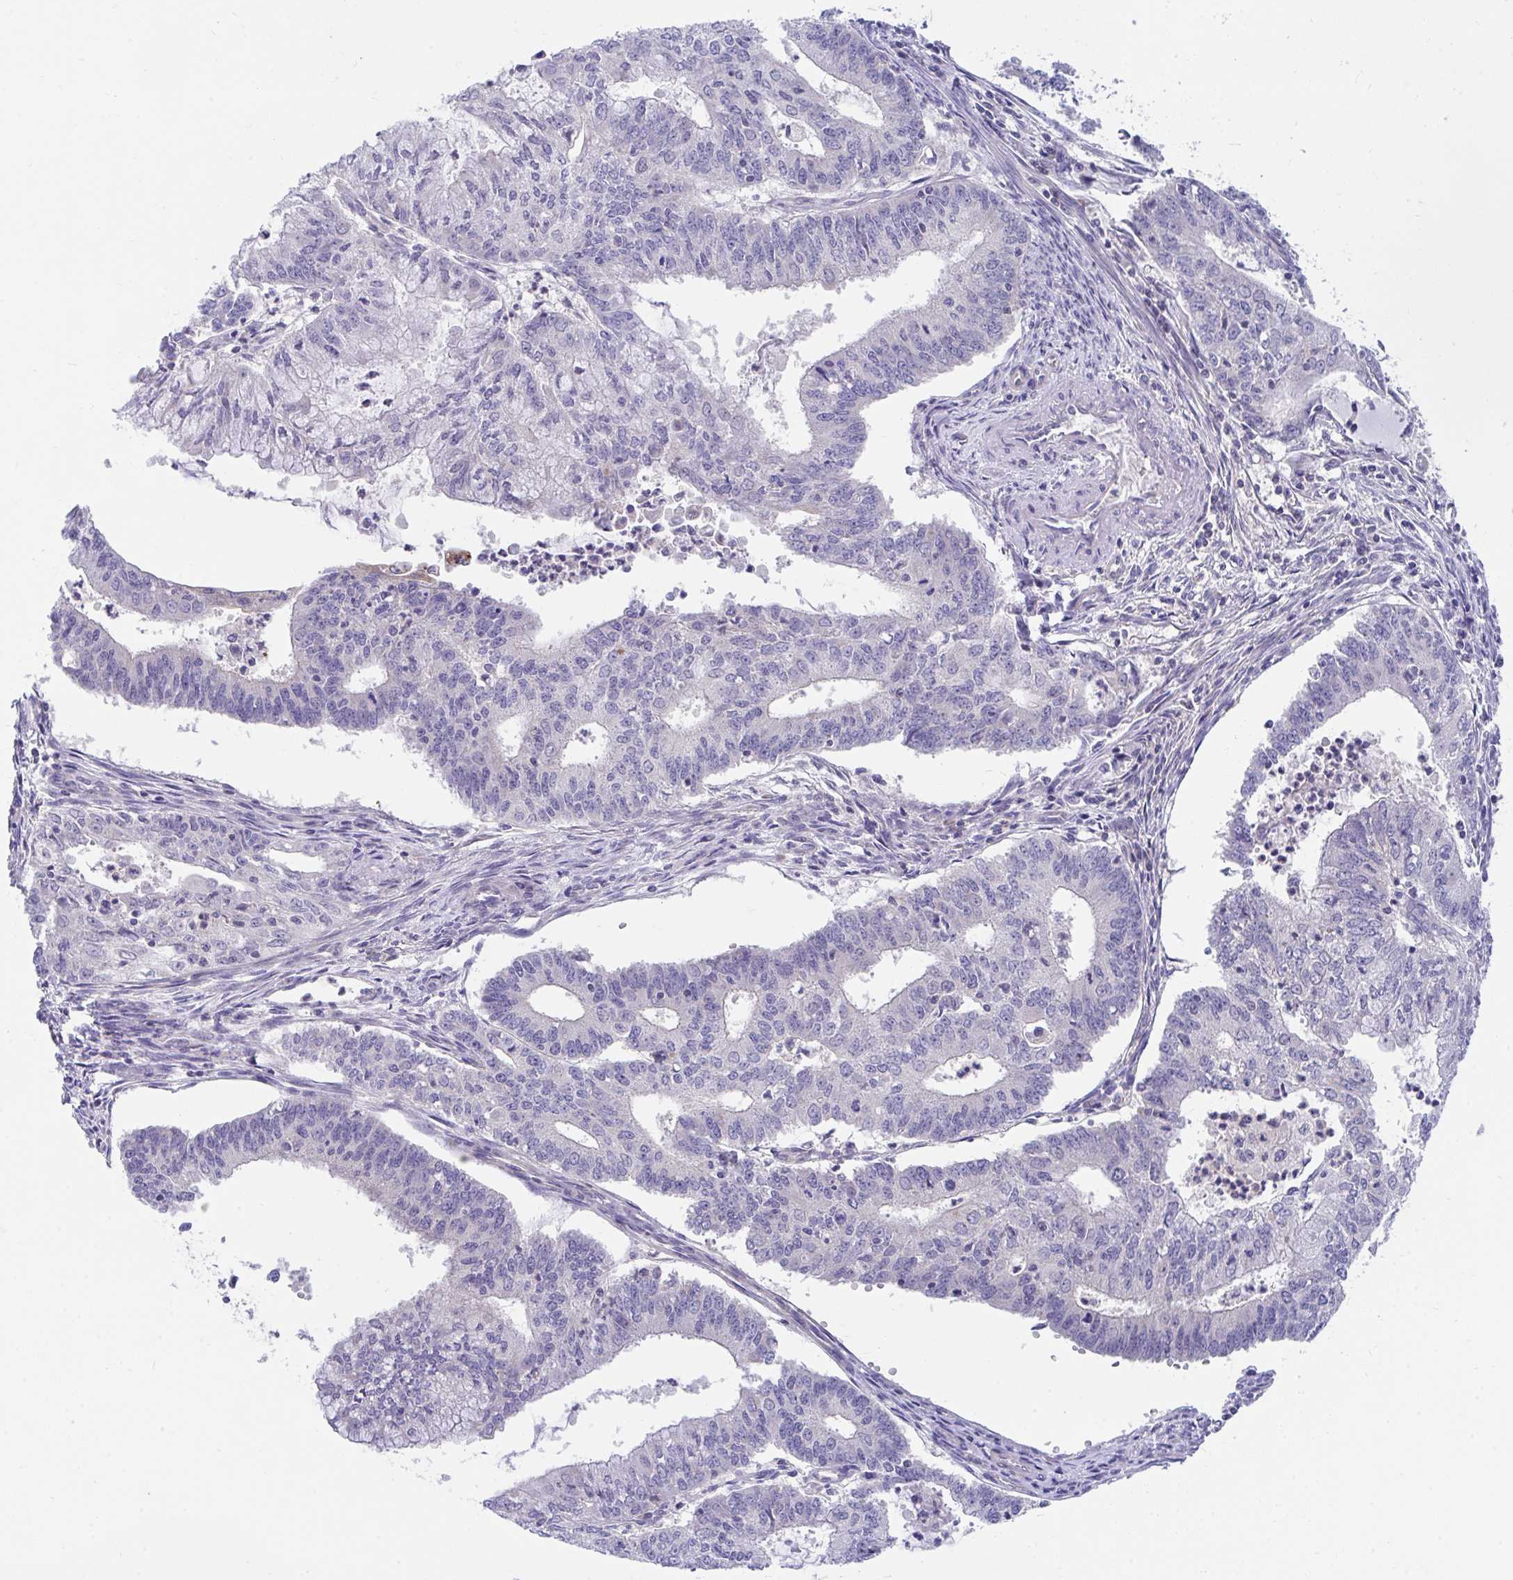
{"staining": {"intensity": "negative", "quantity": "none", "location": "none"}, "tissue": "endometrial cancer", "cell_type": "Tumor cells", "image_type": "cancer", "snomed": [{"axis": "morphology", "description": "Adenocarcinoma, NOS"}, {"axis": "topography", "description": "Endometrium"}], "caption": "This is an immunohistochemistry histopathology image of human endometrial cancer (adenocarcinoma). There is no positivity in tumor cells.", "gene": "FHIP1B", "patient": {"sex": "female", "age": 61}}